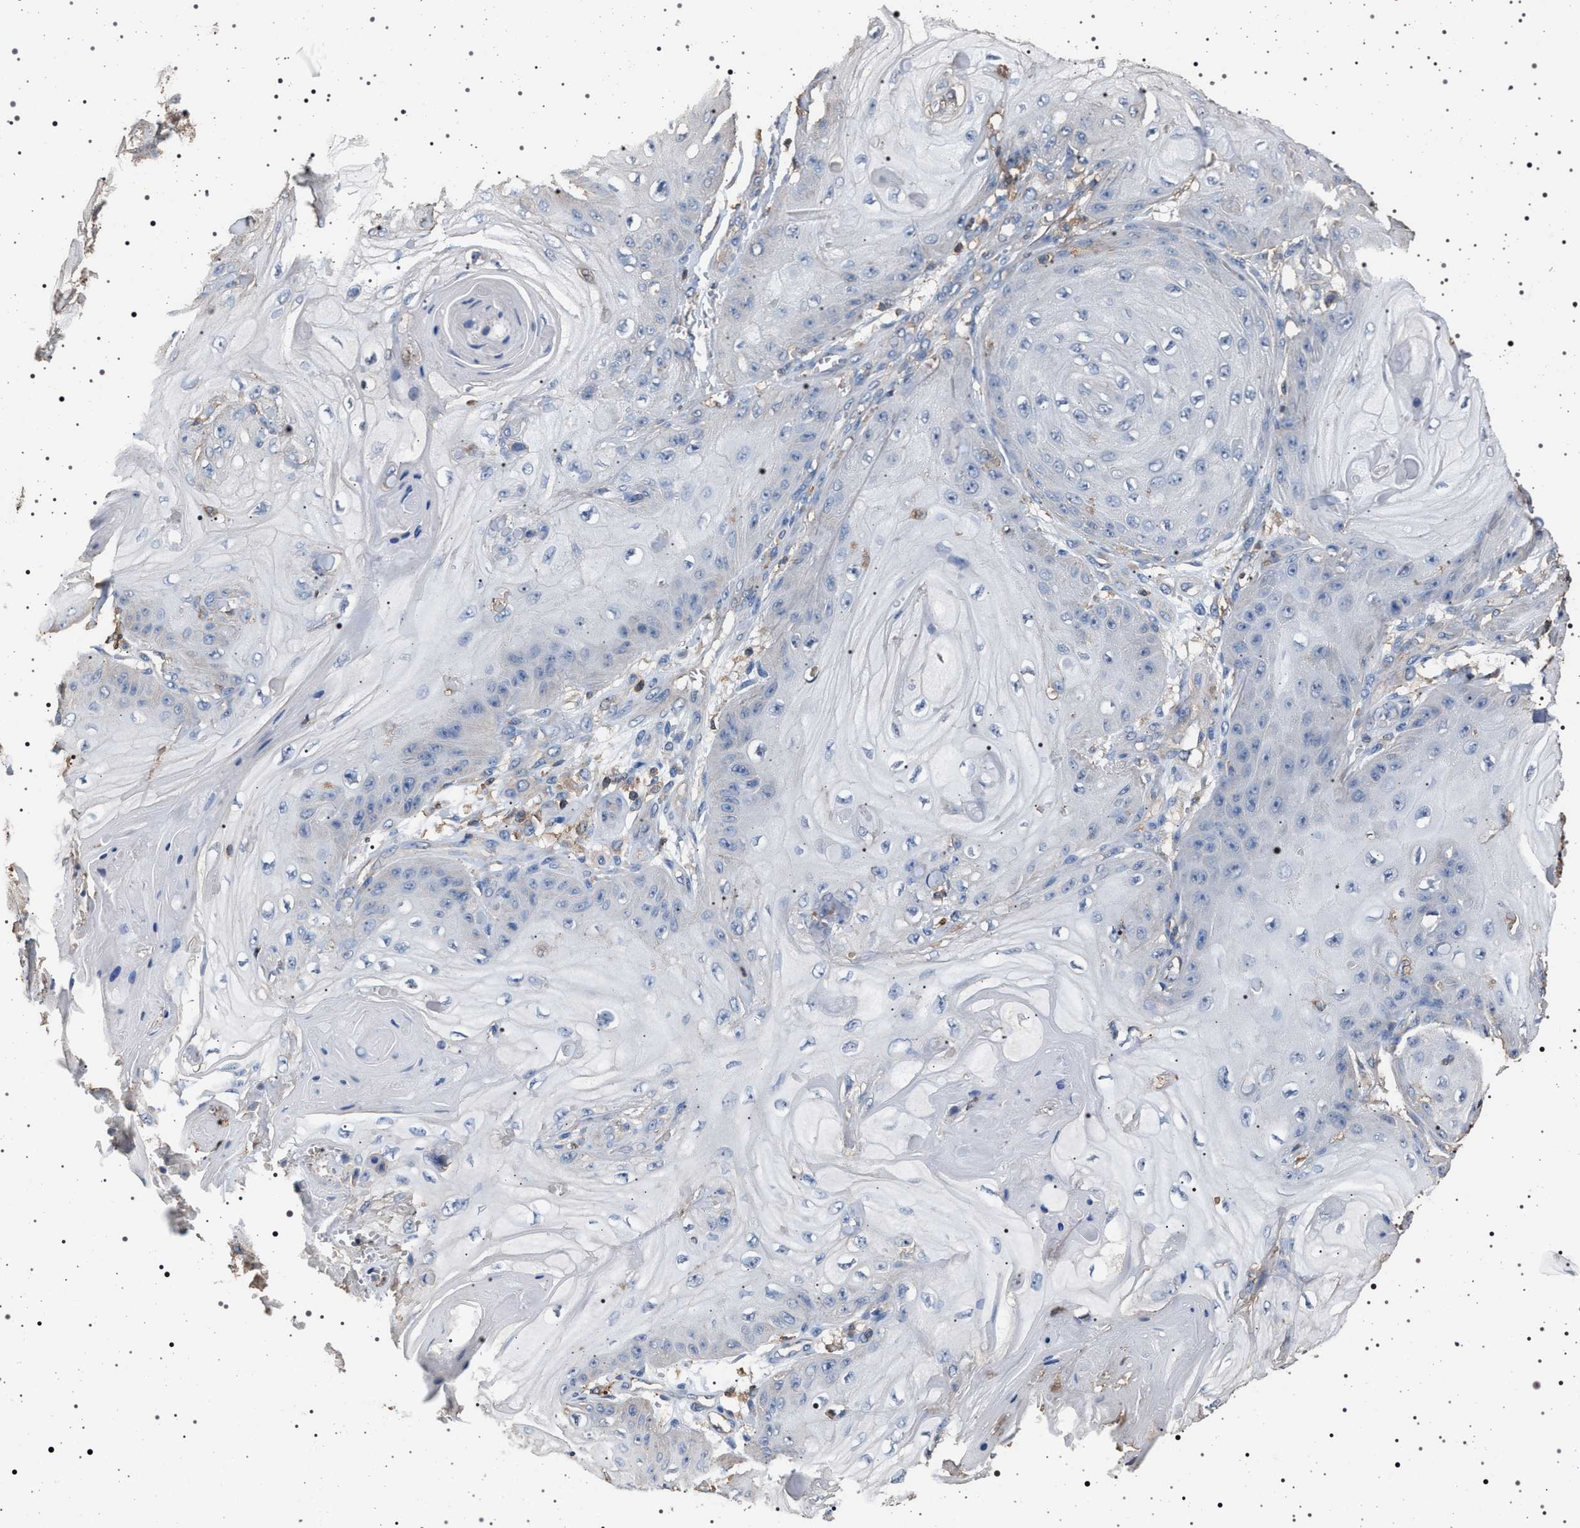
{"staining": {"intensity": "negative", "quantity": "none", "location": "none"}, "tissue": "skin cancer", "cell_type": "Tumor cells", "image_type": "cancer", "snomed": [{"axis": "morphology", "description": "Squamous cell carcinoma, NOS"}, {"axis": "topography", "description": "Skin"}], "caption": "Tumor cells show no significant protein expression in skin cancer.", "gene": "SMAP2", "patient": {"sex": "male", "age": 74}}